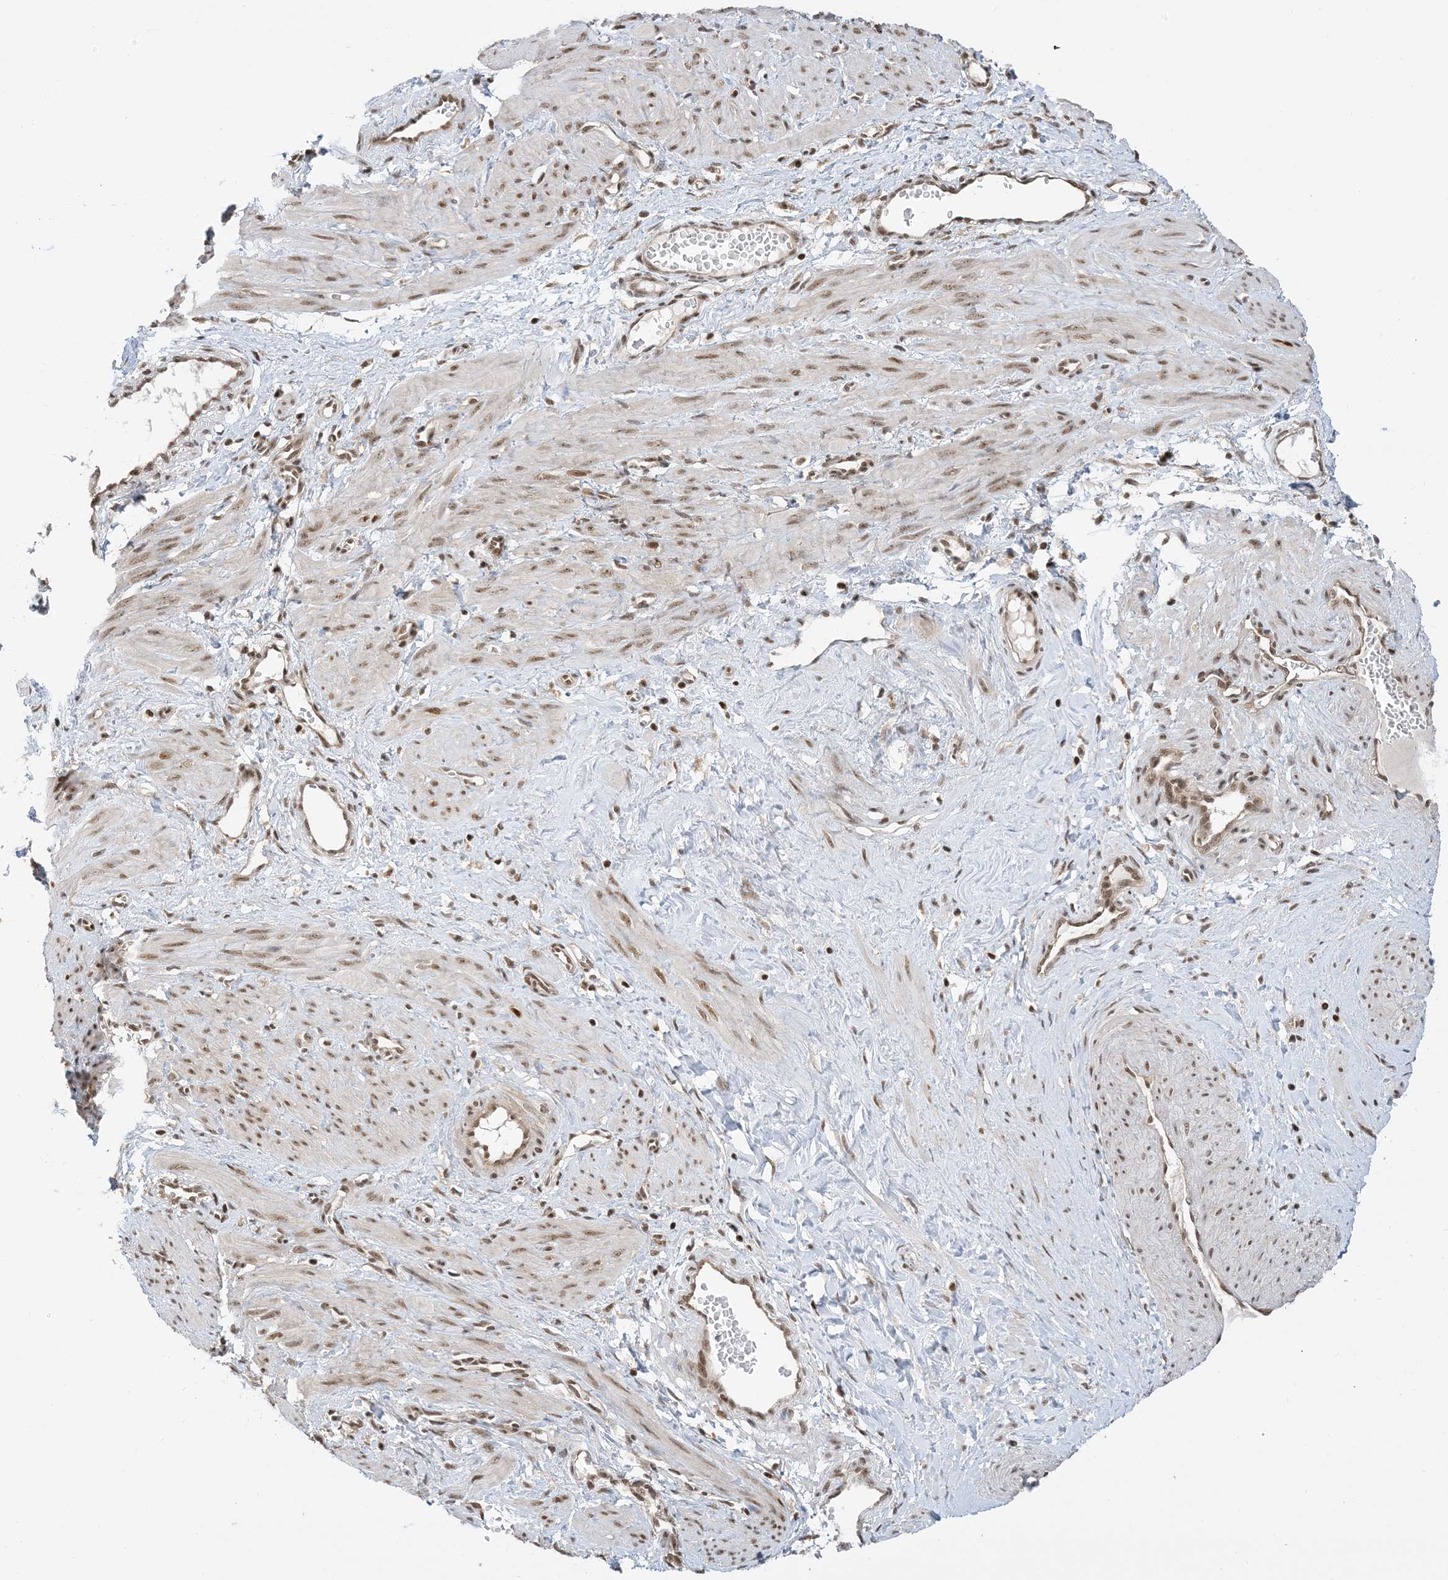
{"staining": {"intensity": "moderate", "quantity": ">75%", "location": "nuclear"}, "tissue": "smooth muscle", "cell_type": "Smooth muscle cells", "image_type": "normal", "snomed": [{"axis": "morphology", "description": "Normal tissue, NOS"}, {"axis": "topography", "description": "Endometrium"}], "caption": "Smooth muscle cells show moderate nuclear positivity in approximately >75% of cells in benign smooth muscle.", "gene": "ZNF740", "patient": {"sex": "female", "age": 33}}